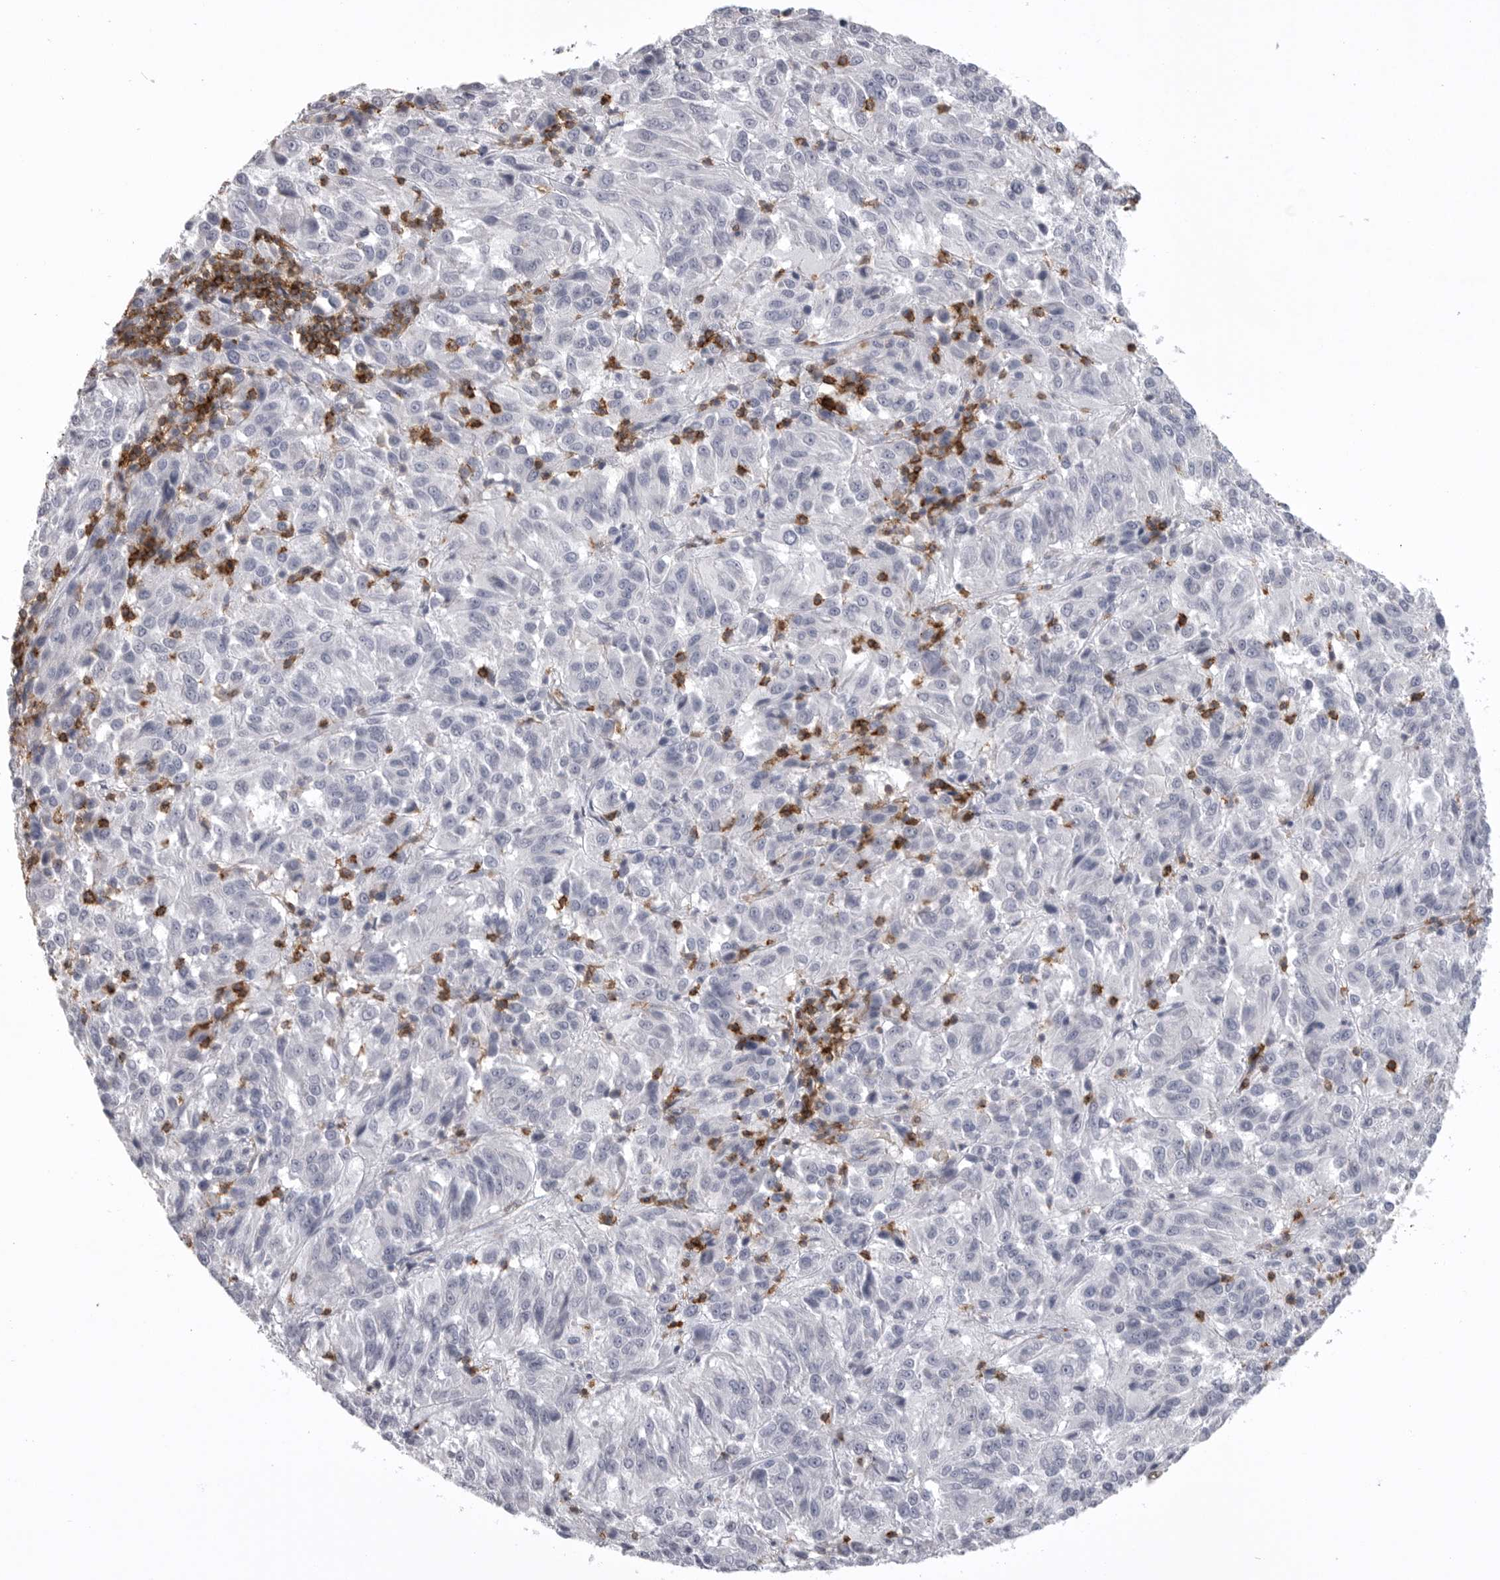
{"staining": {"intensity": "negative", "quantity": "none", "location": "none"}, "tissue": "melanoma", "cell_type": "Tumor cells", "image_type": "cancer", "snomed": [{"axis": "morphology", "description": "Malignant melanoma, Metastatic site"}, {"axis": "topography", "description": "Lung"}], "caption": "There is no significant expression in tumor cells of melanoma.", "gene": "ITGAL", "patient": {"sex": "male", "age": 64}}